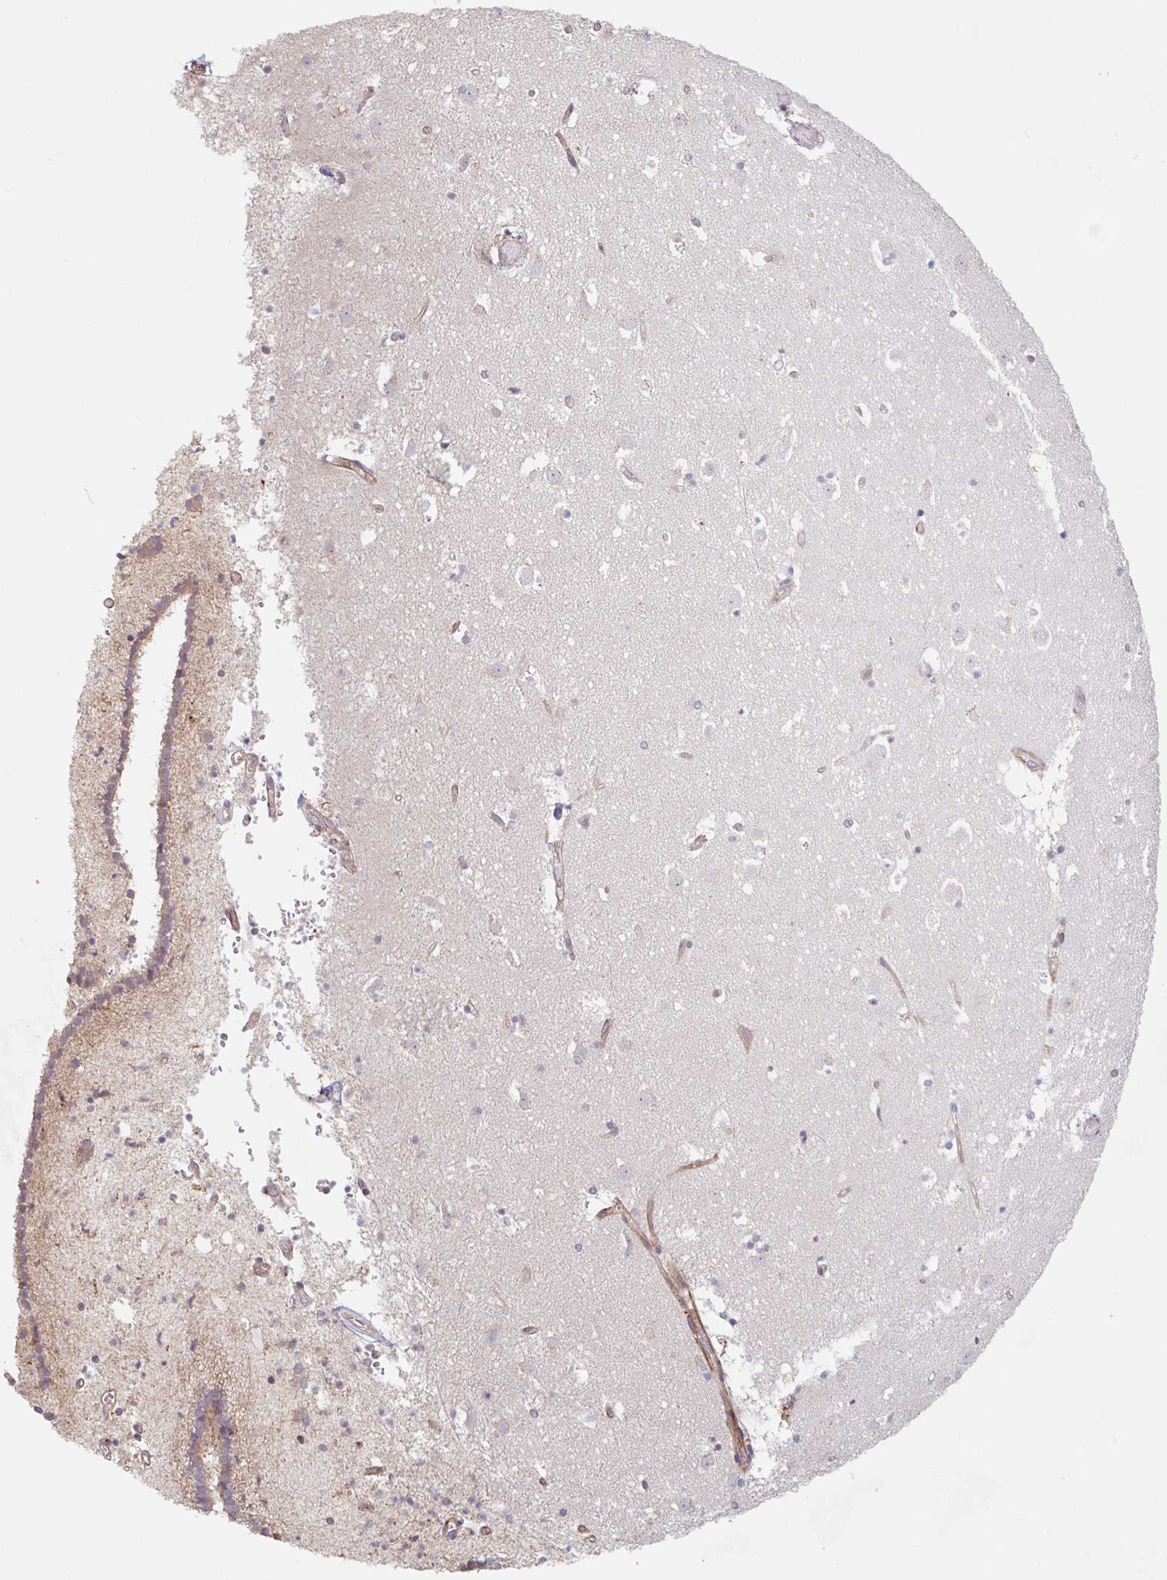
{"staining": {"intensity": "weak", "quantity": "<25%", "location": "cytoplasmic/membranous"}, "tissue": "caudate", "cell_type": "Glial cells", "image_type": "normal", "snomed": [{"axis": "morphology", "description": "Normal tissue, NOS"}, {"axis": "topography", "description": "Lateral ventricle wall"}], "caption": "IHC histopathology image of normal caudate: human caudate stained with DAB (3,3'-diaminobenzidine) shows no significant protein staining in glial cells.", "gene": "NUB1", "patient": {"sex": "male", "age": 37}}